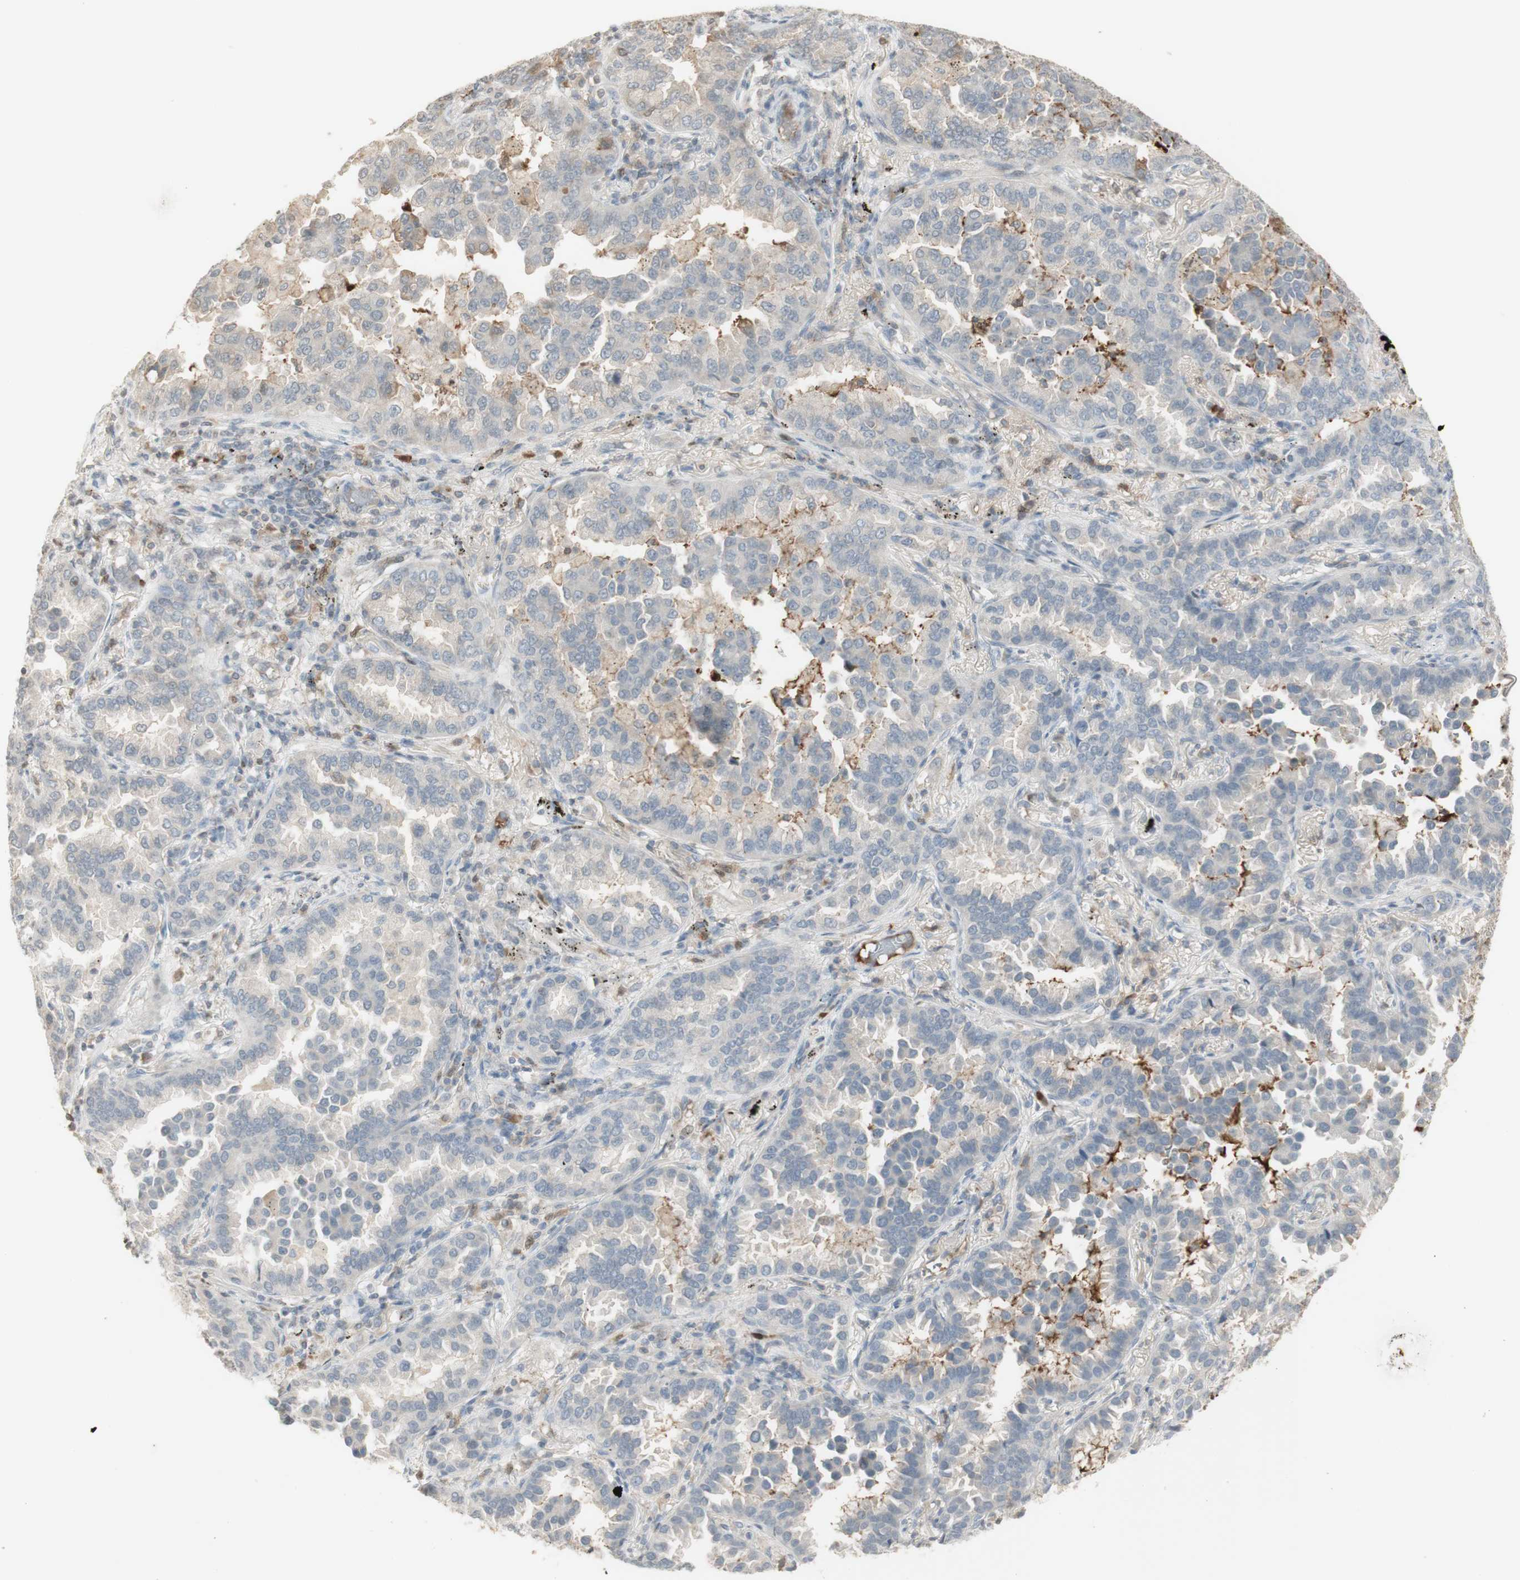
{"staining": {"intensity": "negative", "quantity": "none", "location": "none"}, "tissue": "lung cancer", "cell_type": "Tumor cells", "image_type": "cancer", "snomed": [{"axis": "morphology", "description": "Normal tissue, NOS"}, {"axis": "morphology", "description": "Adenocarcinoma, NOS"}, {"axis": "topography", "description": "Lung"}], "caption": "A high-resolution image shows IHC staining of adenocarcinoma (lung), which demonstrates no significant positivity in tumor cells. (DAB immunohistochemistry (IHC), high magnification).", "gene": "NID1", "patient": {"sex": "male", "age": 59}}